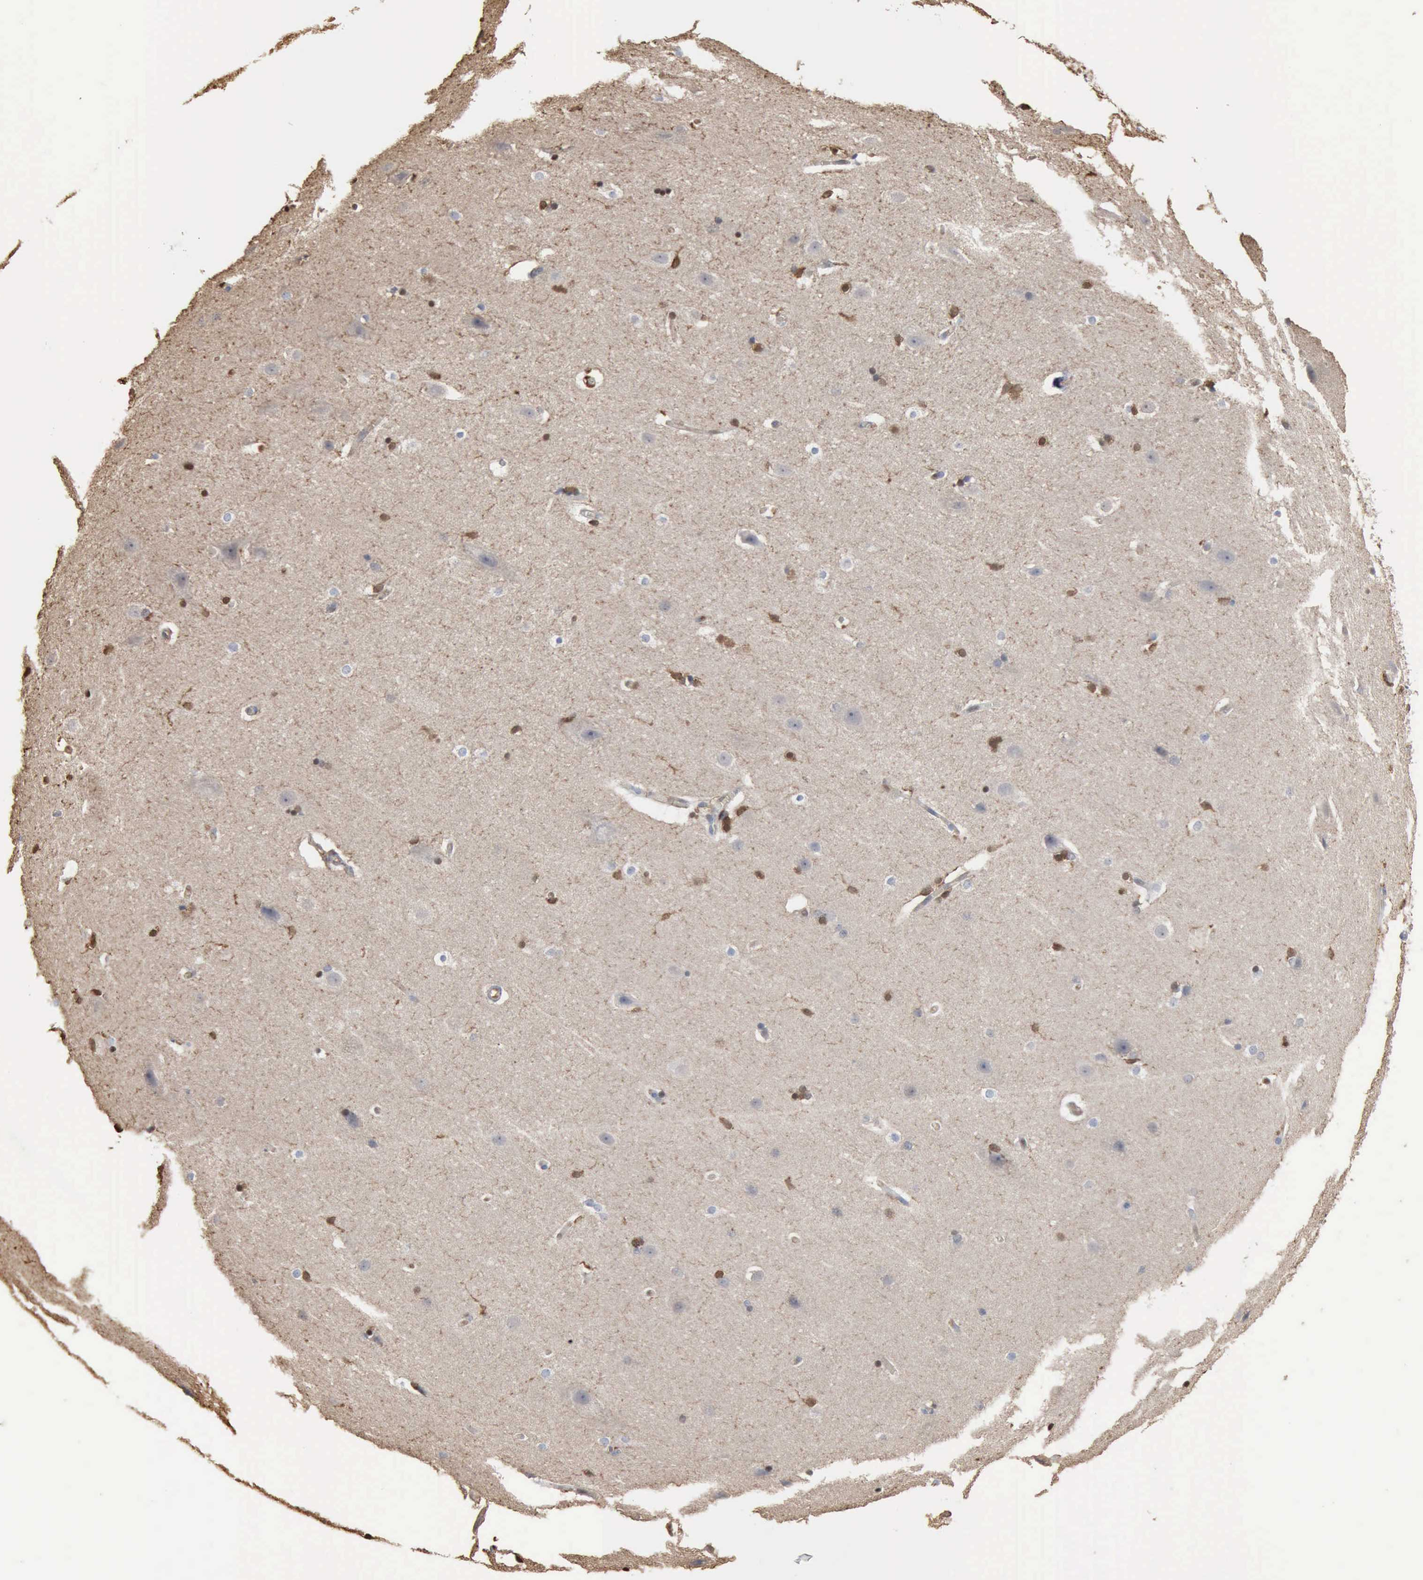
{"staining": {"intensity": "negative", "quantity": "none", "location": "none"}, "tissue": "cerebral cortex", "cell_type": "Endothelial cells", "image_type": "normal", "snomed": [{"axis": "morphology", "description": "Normal tissue, NOS"}, {"axis": "topography", "description": "Cerebral cortex"}, {"axis": "topography", "description": "Hippocampus"}], "caption": "IHC of unremarkable cerebral cortex demonstrates no expression in endothelial cells.", "gene": "FSCN1", "patient": {"sex": "female", "age": 19}}